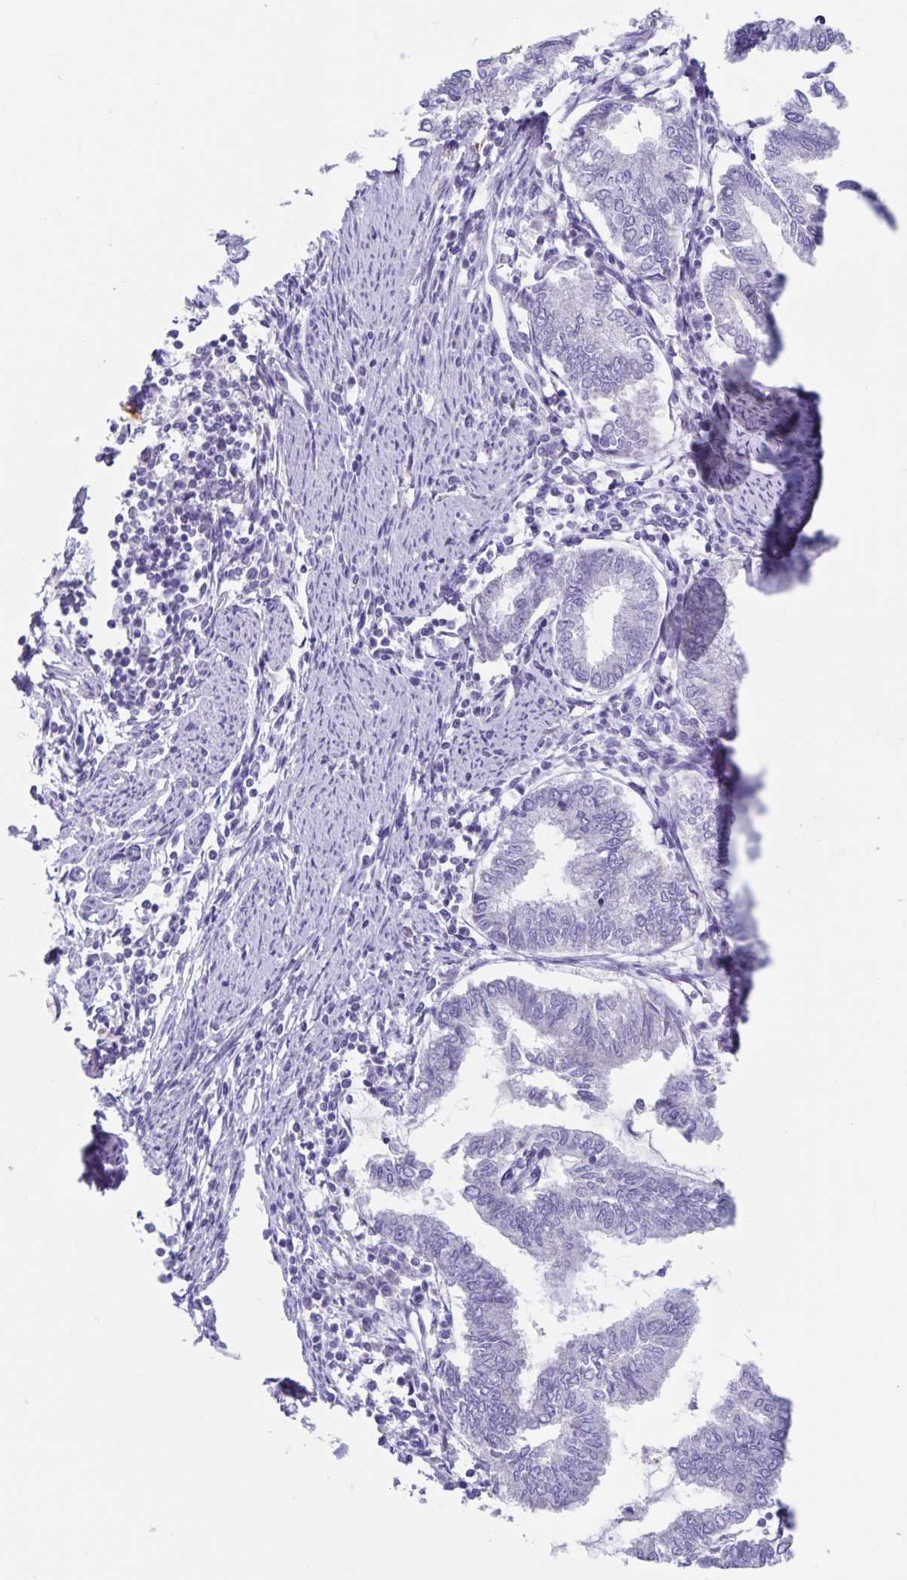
{"staining": {"intensity": "negative", "quantity": "none", "location": "none"}, "tissue": "endometrial cancer", "cell_type": "Tumor cells", "image_type": "cancer", "snomed": [{"axis": "morphology", "description": "Adenocarcinoma, NOS"}, {"axis": "topography", "description": "Endometrium"}], "caption": "Immunohistochemistry micrograph of endometrial cancer stained for a protein (brown), which reveals no positivity in tumor cells.", "gene": "SYNM", "patient": {"sex": "female", "age": 79}}